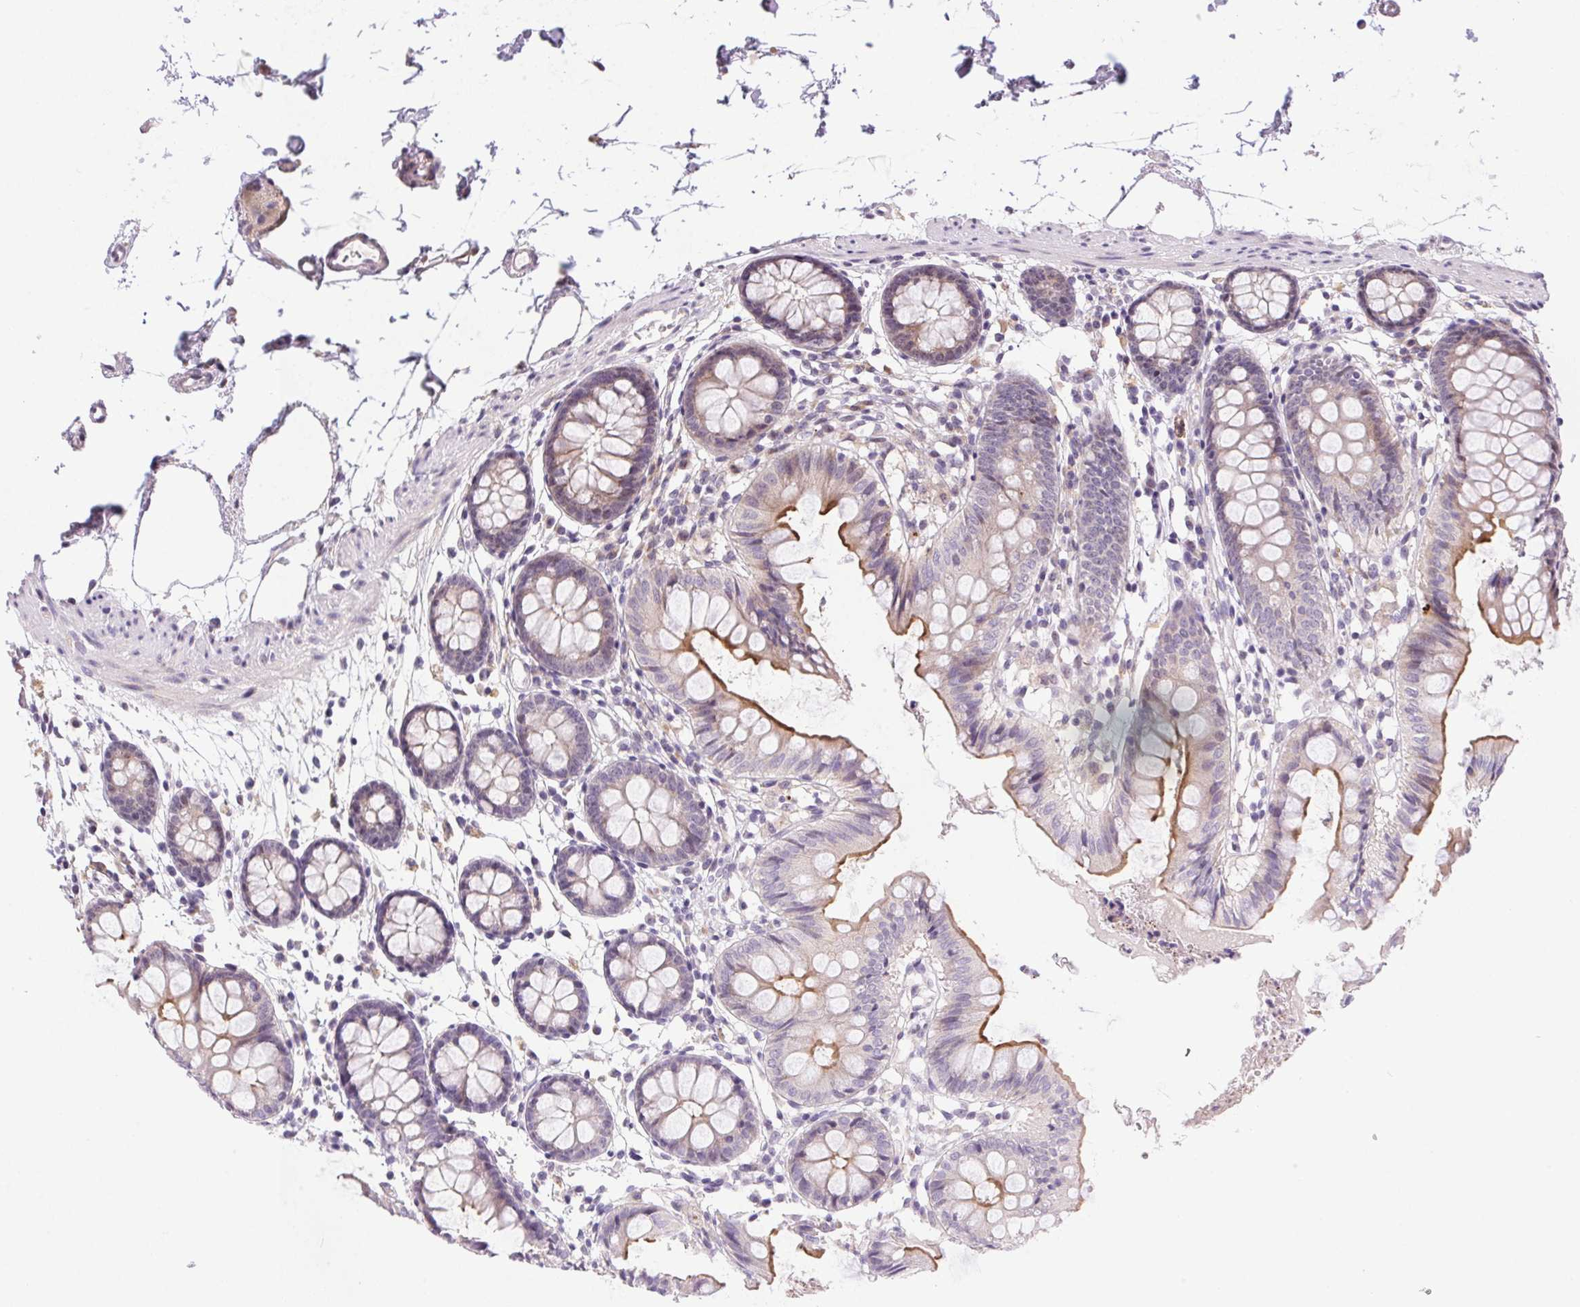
{"staining": {"intensity": "weak", "quantity": "<25%", "location": "cytoplasmic/membranous"}, "tissue": "colon", "cell_type": "Endothelial cells", "image_type": "normal", "snomed": [{"axis": "morphology", "description": "Normal tissue, NOS"}, {"axis": "topography", "description": "Colon"}], "caption": "Immunohistochemistry of normal colon demonstrates no expression in endothelial cells.", "gene": "LRRTM1", "patient": {"sex": "female", "age": 84}}